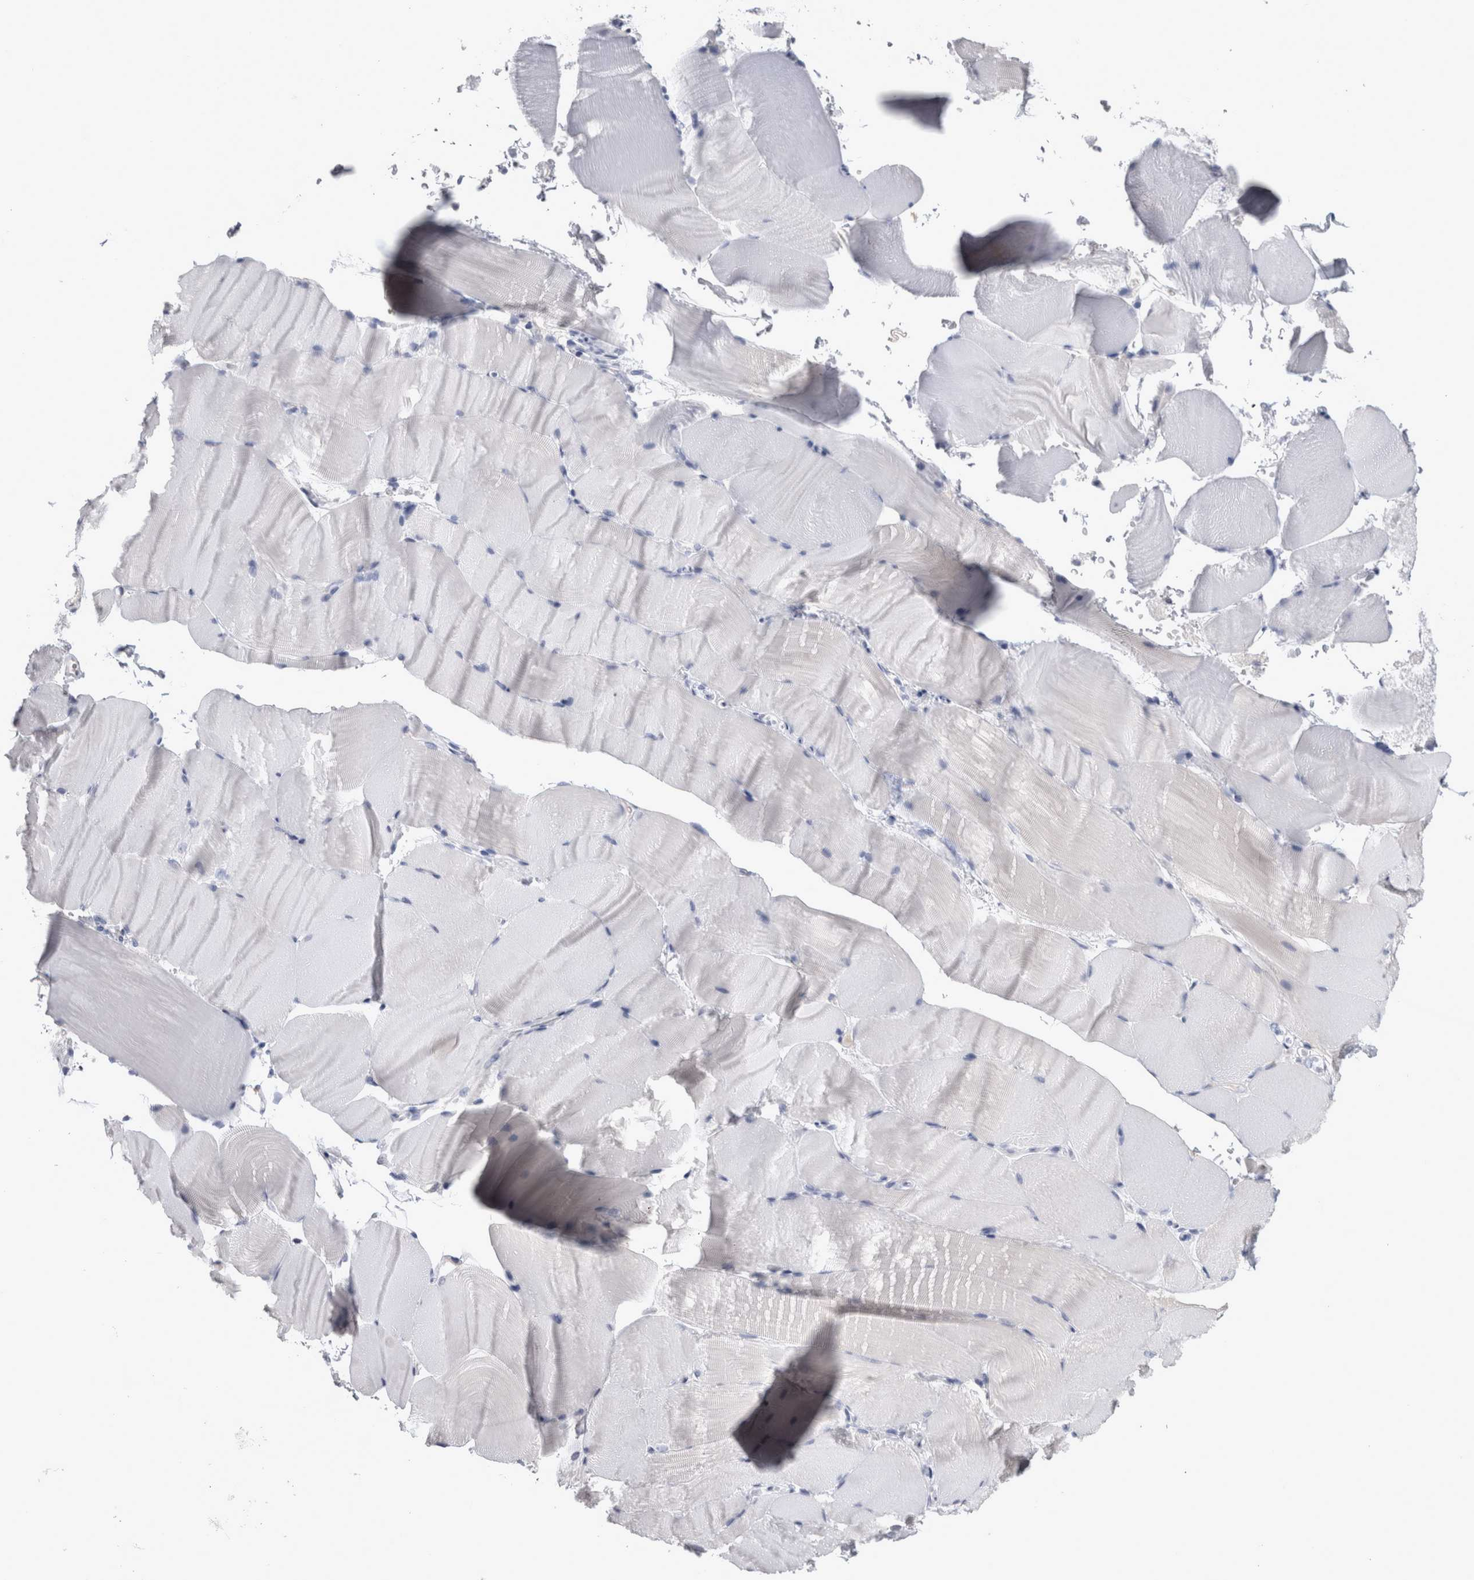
{"staining": {"intensity": "negative", "quantity": "none", "location": "none"}, "tissue": "skeletal muscle", "cell_type": "Myocytes", "image_type": "normal", "snomed": [{"axis": "morphology", "description": "Normal tissue, NOS"}, {"axis": "topography", "description": "Skeletal muscle"}, {"axis": "topography", "description": "Parathyroid gland"}], "caption": "This is a image of immunohistochemistry (IHC) staining of benign skeletal muscle, which shows no expression in myocytes. Nuclei are stained in blue.", "gene": "PAX5", "patient": {"sex": "female", "age": 37}}